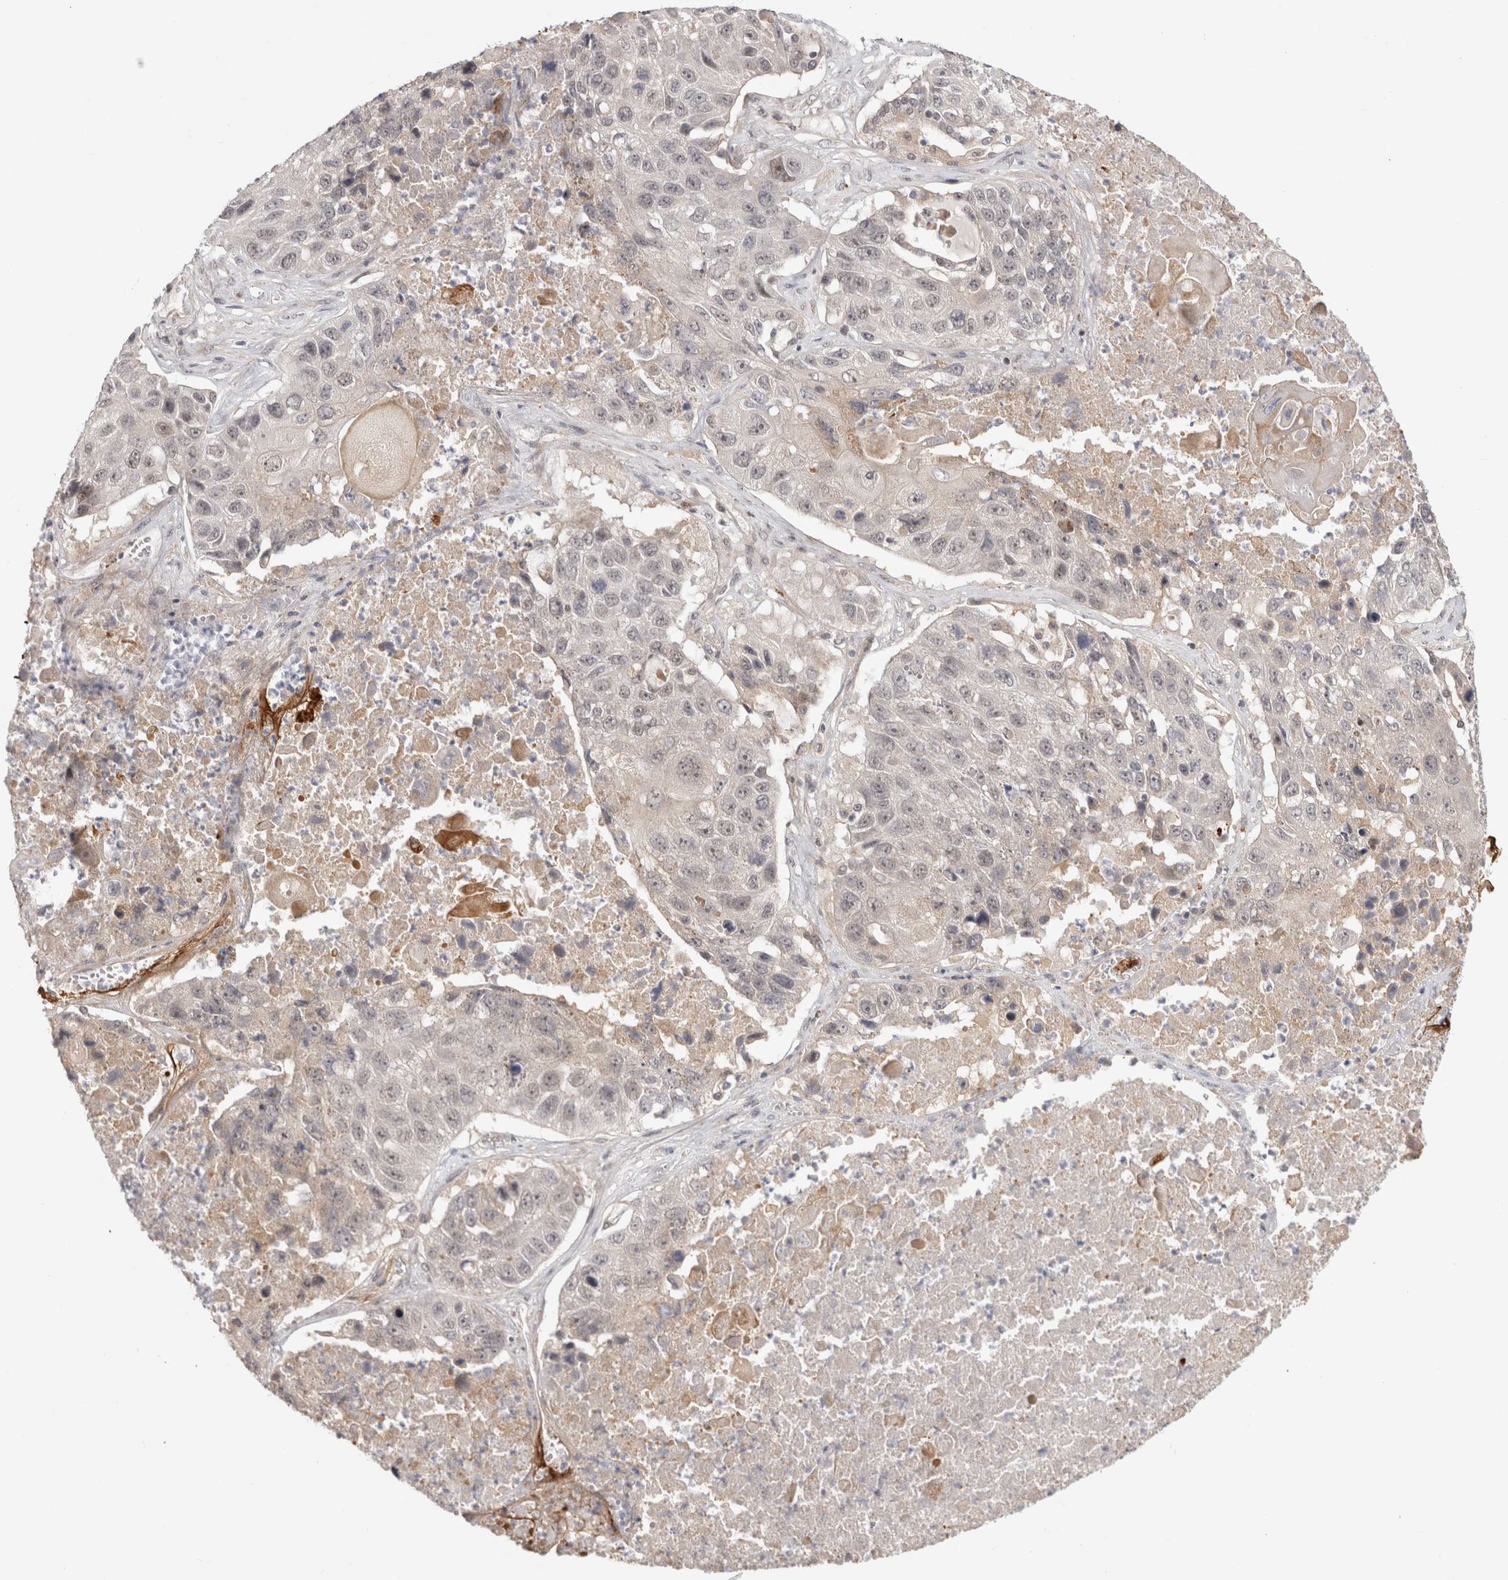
{"staining": {"intensity": "negative", "quantity": "none", "location": "none"}, "tissue": "lung cancer", "cell_type": "Tumor cells", "image_type": "cancer", "snomed": [{"axis": "morphology", "description": "Squamous cell carcinoma, NOS"}, {"axis": "topography", "description": "Lung"}], "caption": "This is a histopathology image of immunohistochemistry staining of lung cancer (squamous cell carcinoma), which shows no staining in tumor cells. (DAB immunohistochemistry (IHC), high magnification).", "gene": "ZNF318", "patient": {"sex": "male", "age": 61}}